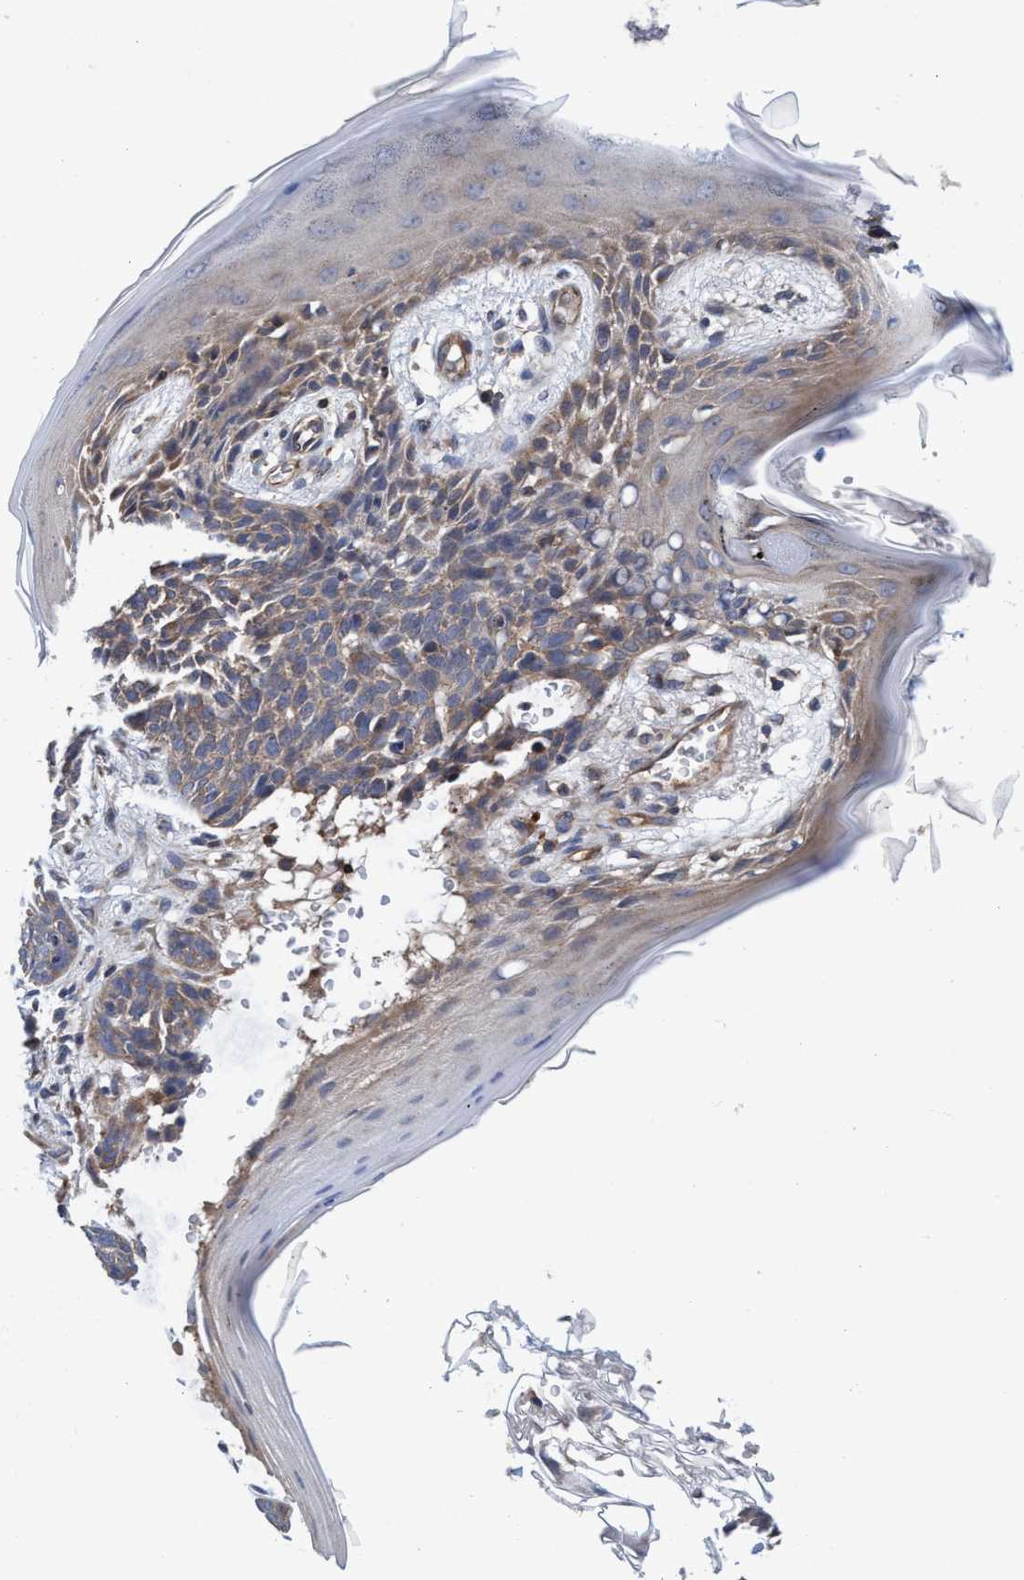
{"staining": {"intensity": "weak", "quantity": ">75%", "location": "cytoplasmic/membranous"}, "tissue": "skin cancer", "cell_type": "Tumor cells", "image_type": "cancer", "snomed": [{"axis": "morphology", "description": "Basal cell carcinoma"}, {"axis": "topography", "description": "Skin"}], "caption": "About >75% of tumor cells in human skin cancer exhibit weak cytoplasmic/membranous protein staining as visualized by brown immunohistochemical staining.", "gene": "CALCOCO2", "patient": {"sex": "female", "age": 59}}